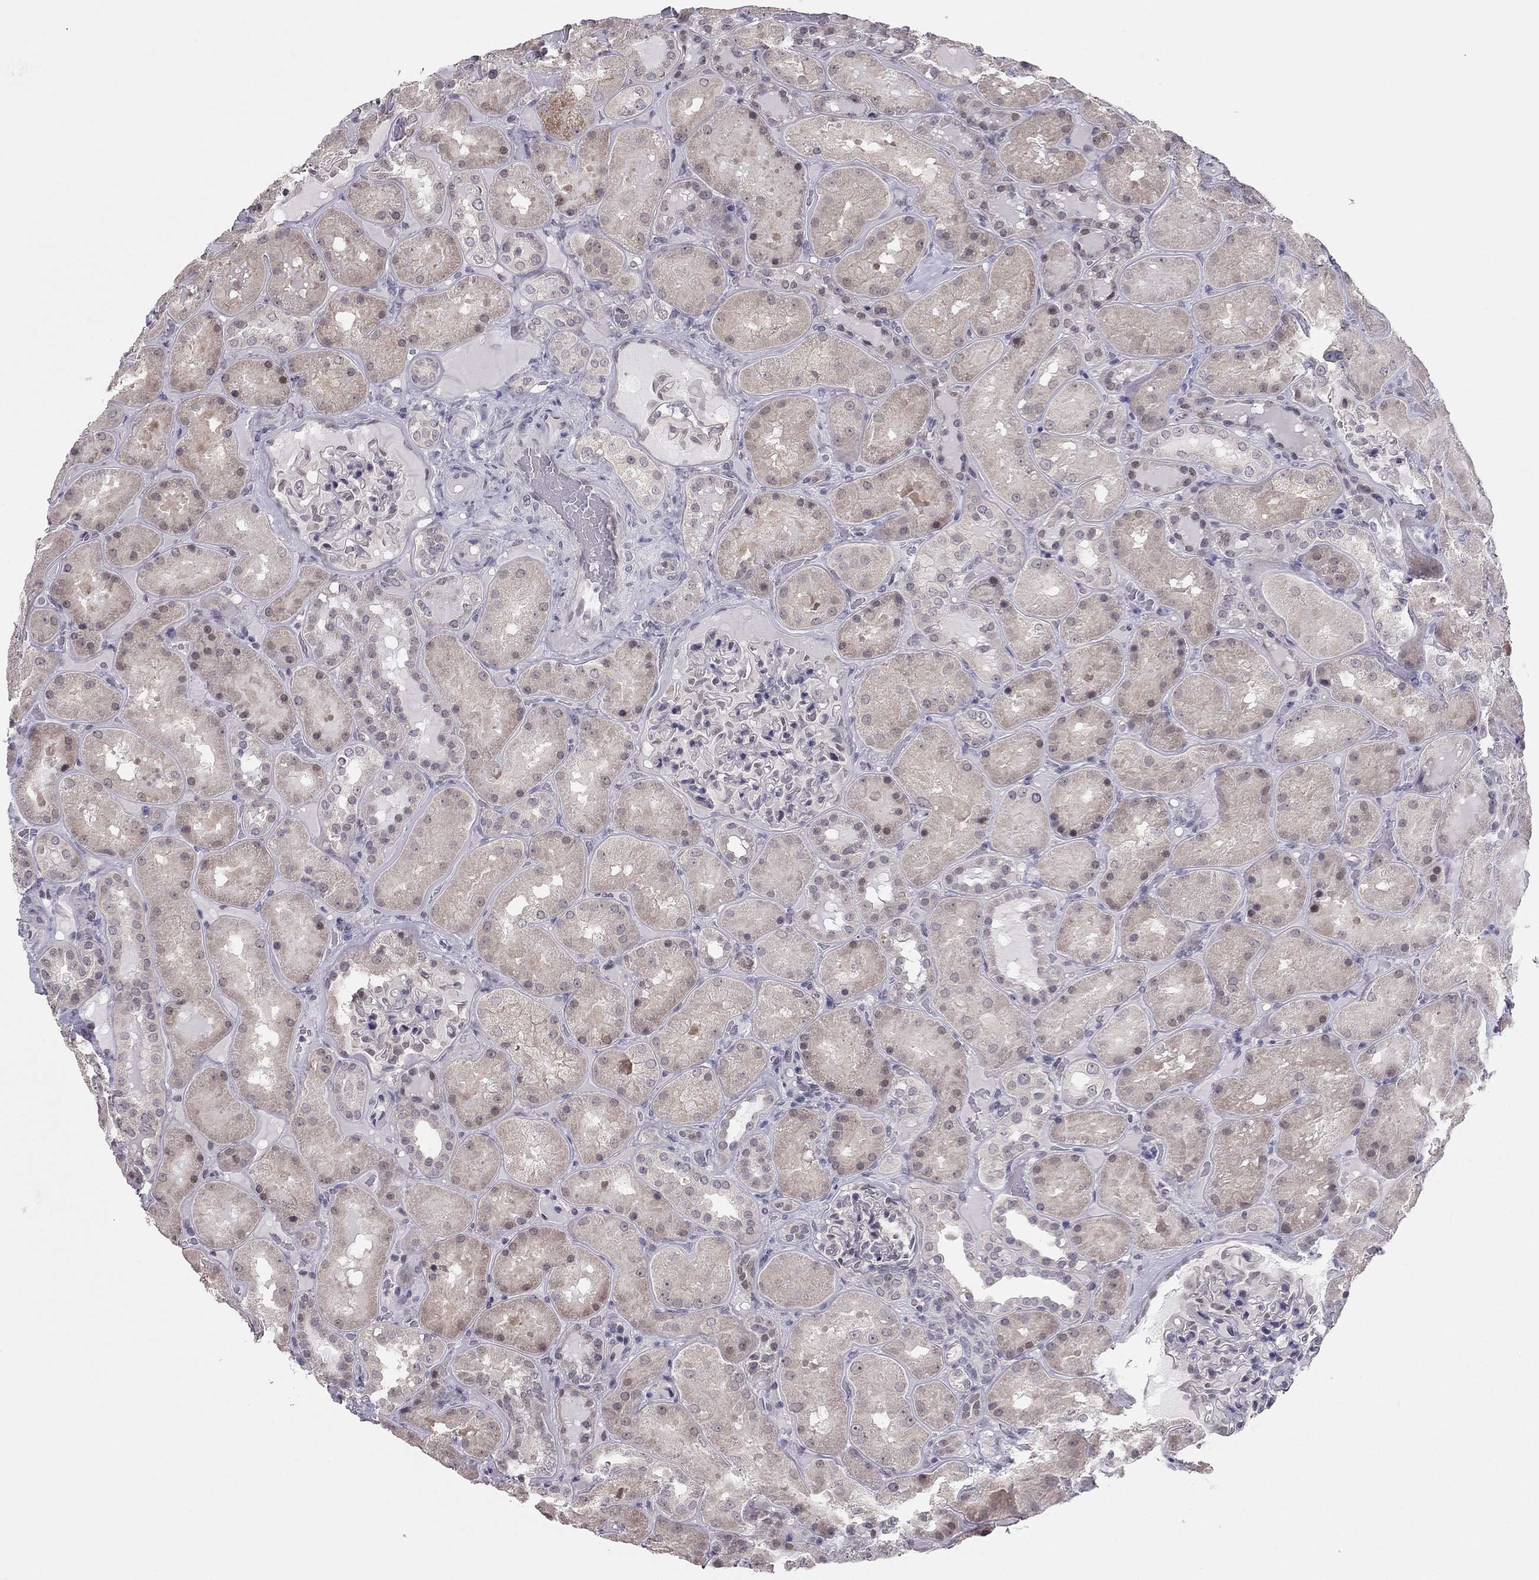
{"staining": {"intensity": "negative", "quantity": "none", "location": "none"}, "tissue": "kidney", "cell_type": "Cells in glomeruli", "image_type": "normal", "snomed": [{"axis": "morphology", "description": "Normal tissue, NOS"}, {"axis": "topography", "description": "Kidney"}], "caption": "A high-resolution micrograph shows immunohistochemistry (IHC) staining of benign kidney, which reveals no significant staining in cells in glomeruli. (DAB immunohistochemistry visualized using brightfield microscopy, high magnification).", "gene": "HSF2BP", "patient": {"sex": "male", "age": 73}}